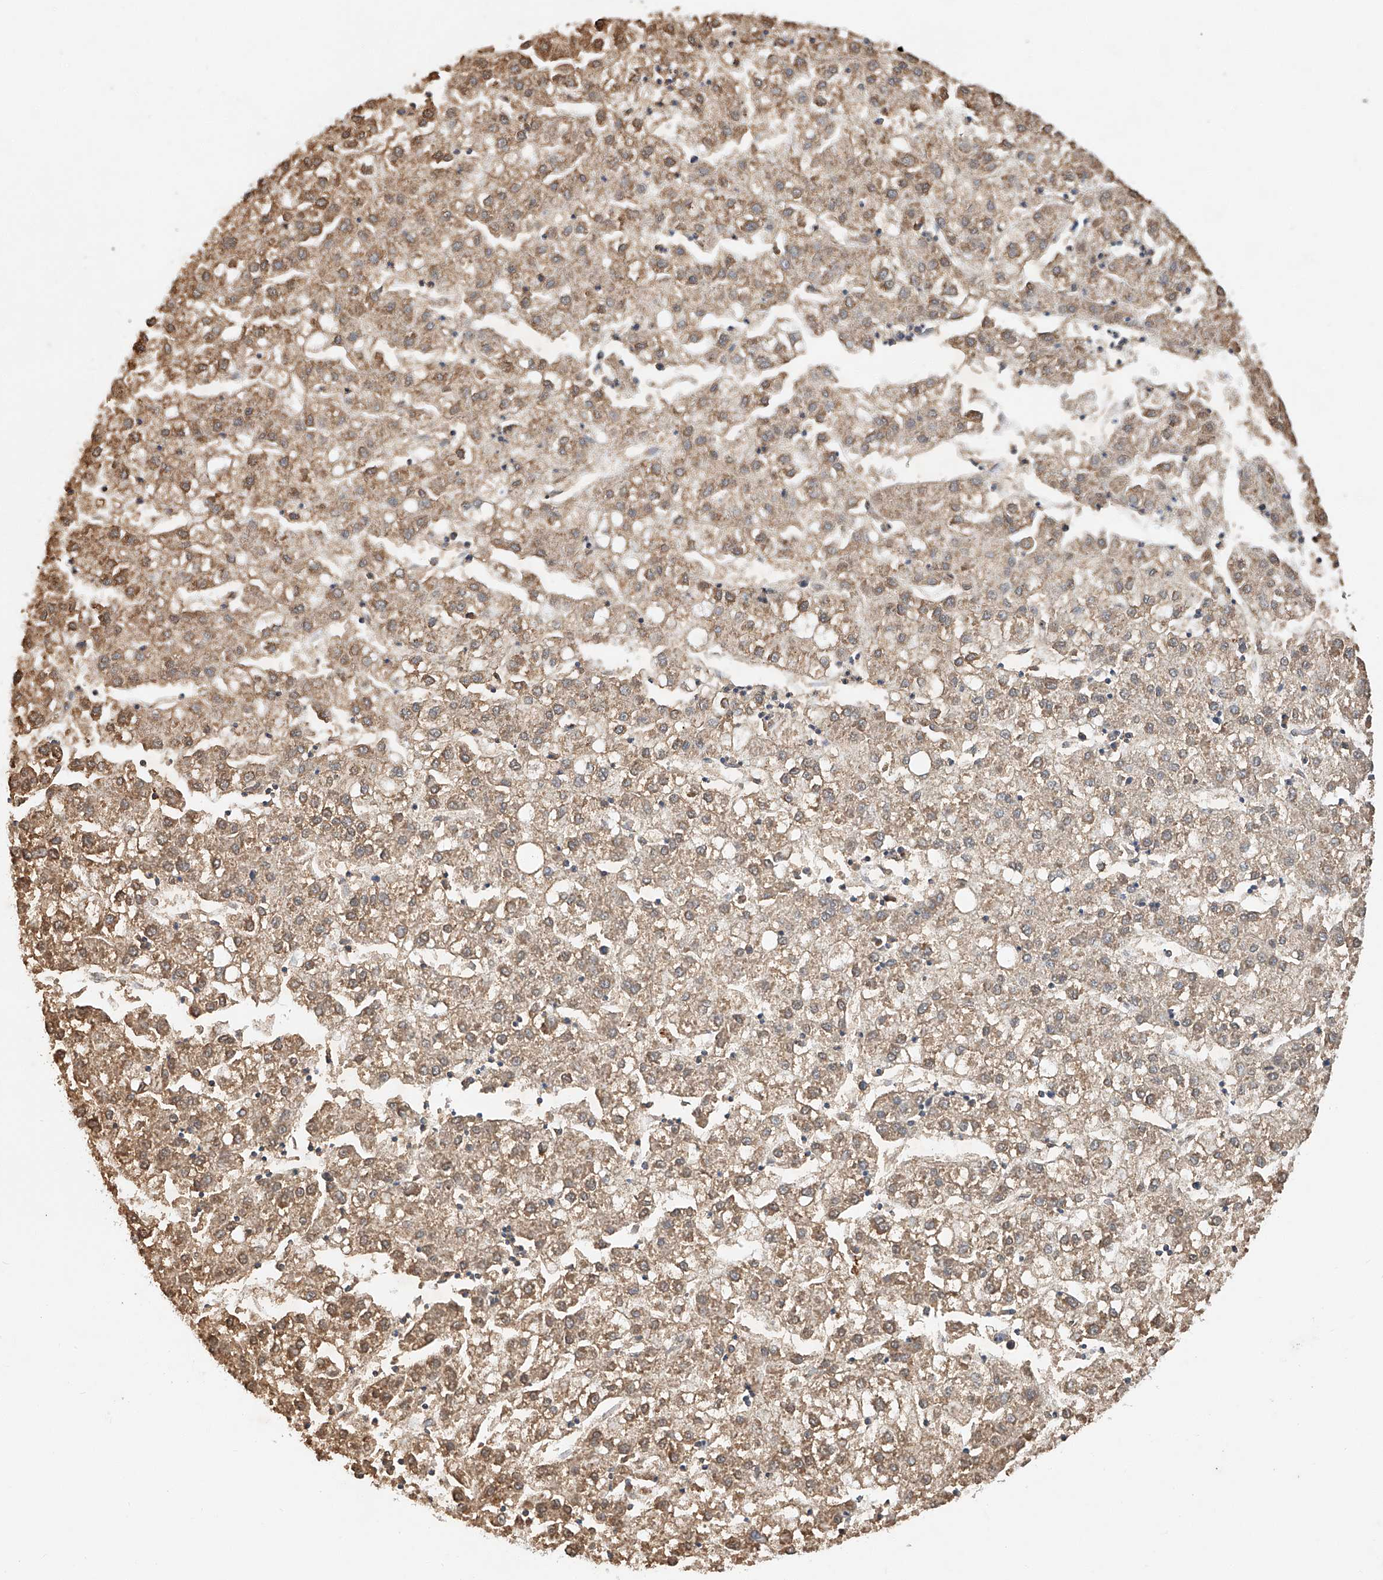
{"staining": {"intensity": "weak", "quantity": ">75%", "location": "cytoplasmic/membranous"}, "tissue": "liver cancer", "cell_type": "Tumor cells", "image_type": "cancer", "snomed": [{"axis": "morphology", "description": "Carcinoma, Hepatocellular, NOS"}, {"axis": "topography", "description": "Liver"}], "caption": "High-power microscopy captured an immunohistochemistry micrograph of liver cancer (hepatocellular carcinoma), revealing weak cytoplasmic/membranous staining in about >75% of tumor cells.", "gene": "CTDP1", "patient": {"sex": "male", "age": 72}}